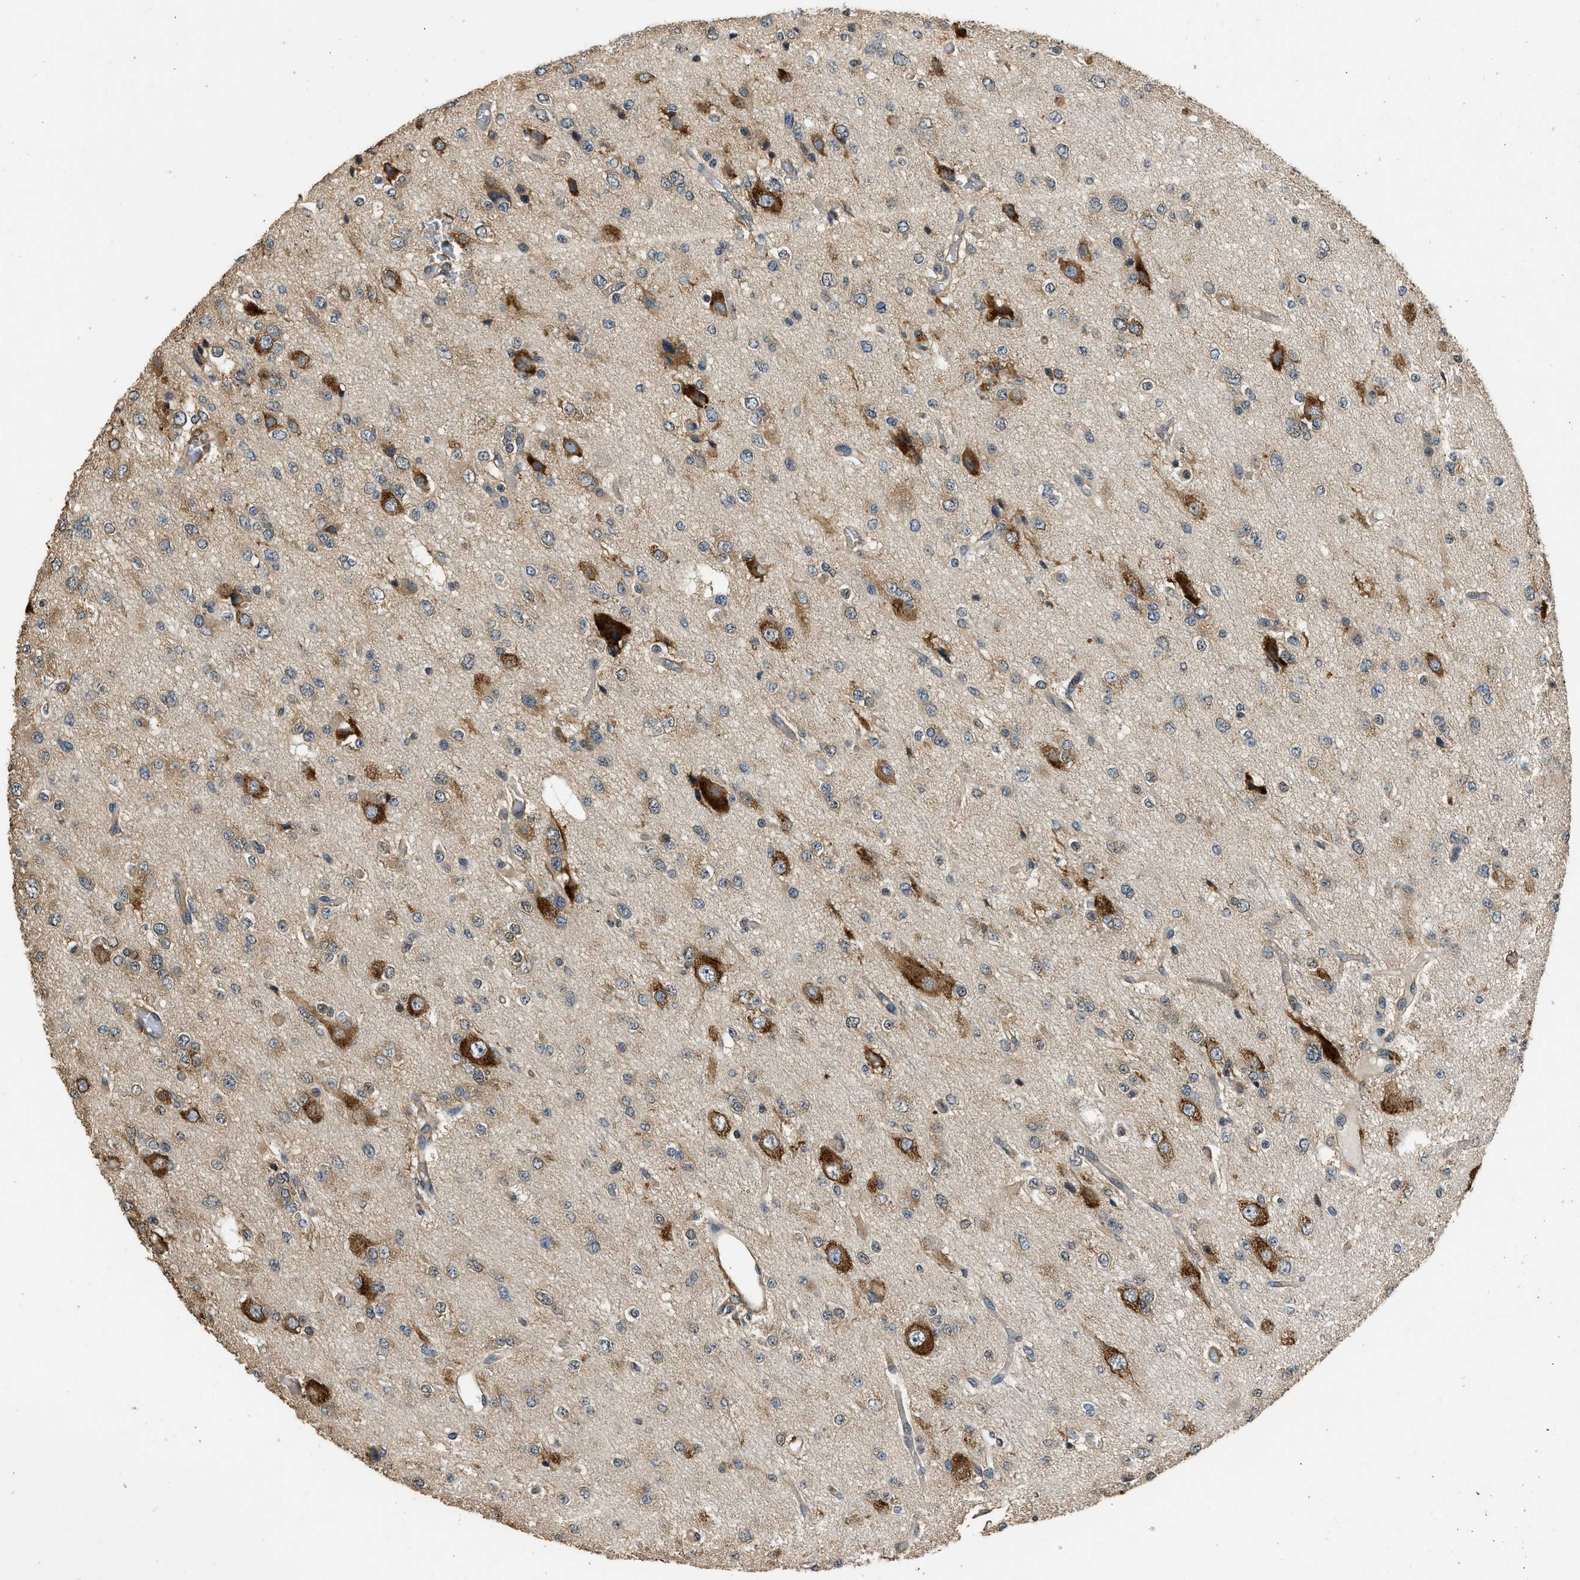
{"staining": {"intensity": "moderate", "quantity": ">75%", "location": "cytoplasmic/membranous"}, "tissue": "glioma", "cell_type": "Tumor cells", "image_type": "cancer", "snomed": [{"axis": "morphology", "description": "Glioma, malignant, Low grade"}, {"axis": "topography", "description": "Brain"}], "caption": "About >75% of tumor cells in human glioma exhibit moderate cytoplasmic/membranous protein positivity as visualized by brown immunohistochemical staining.", "gene": "SLC36A4", "patient": {"sex": "male", "age": 38}}